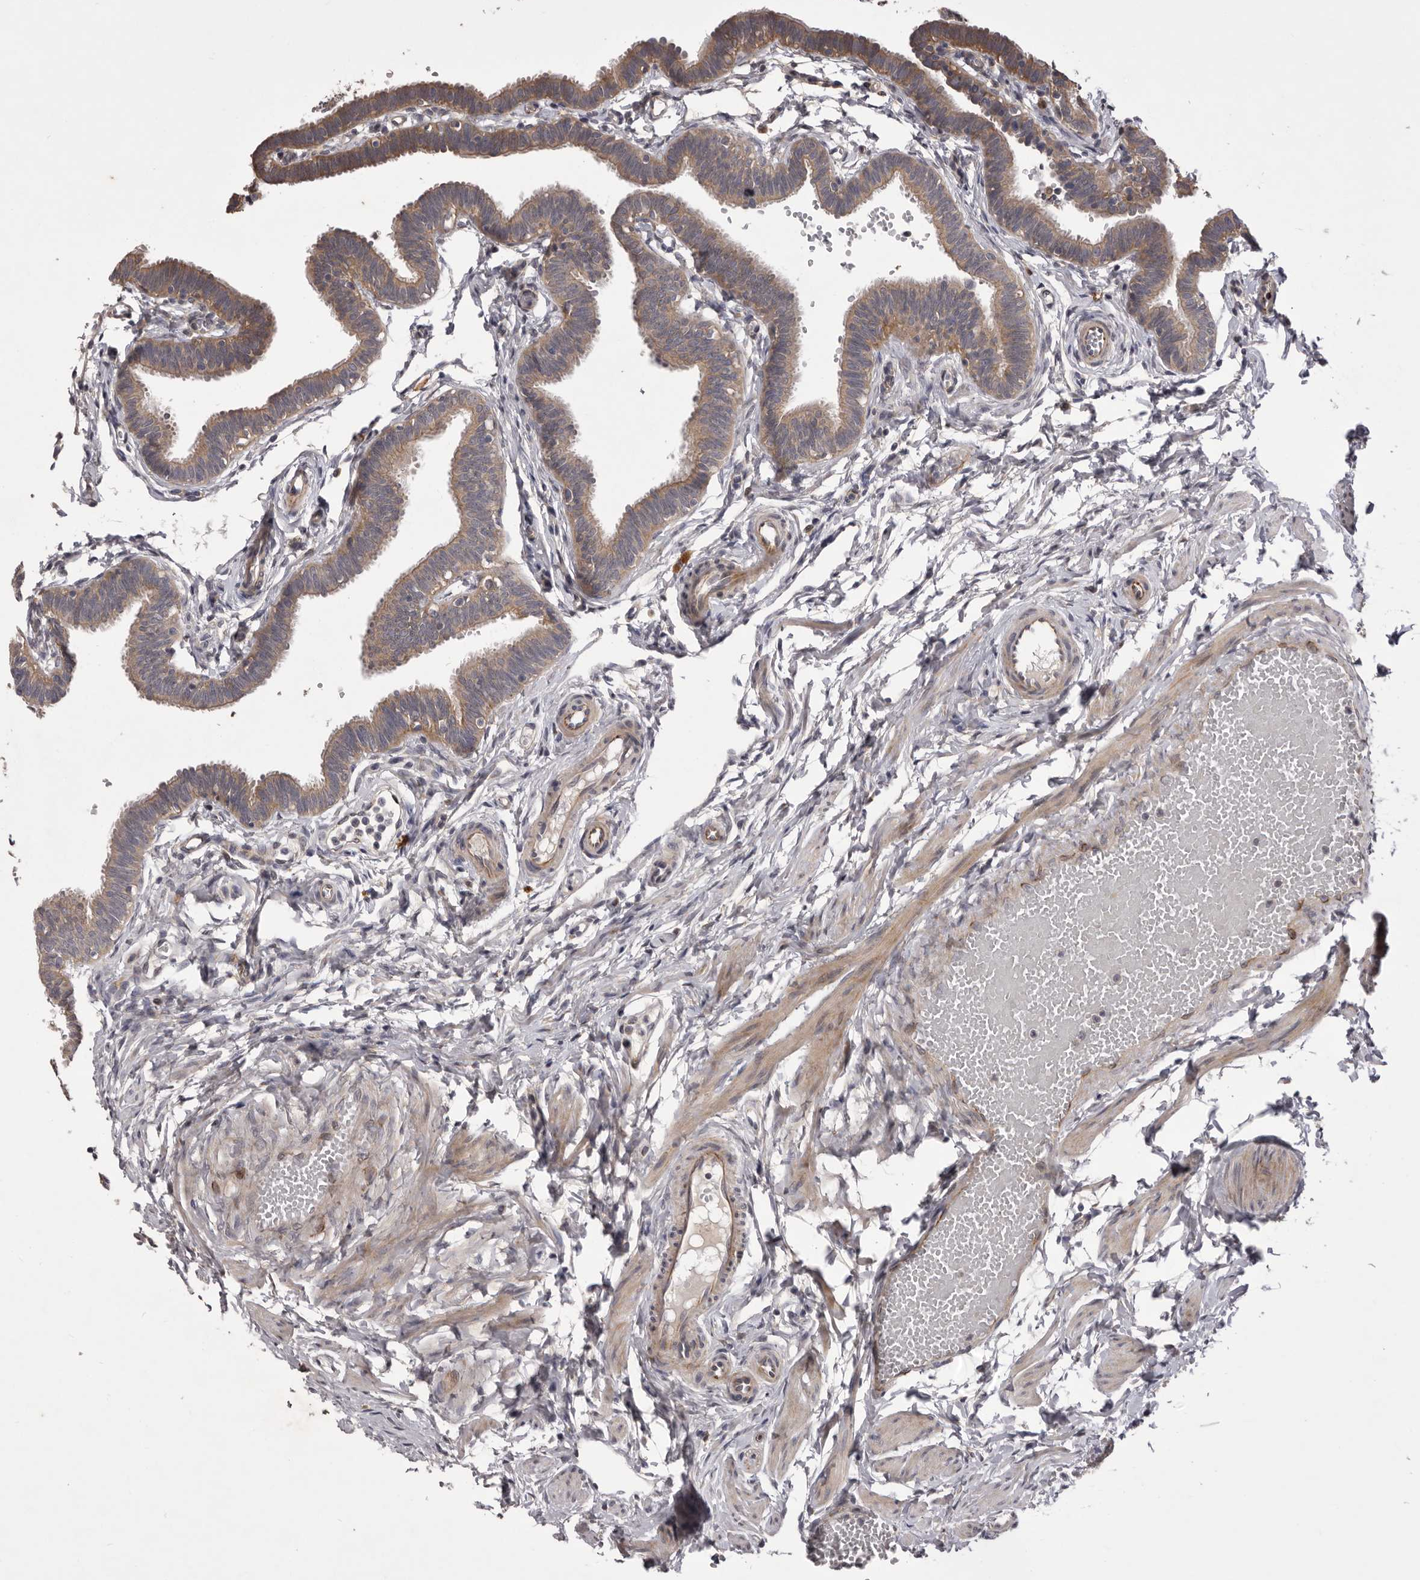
{"staining": {"intensity": "moderate", "quantity": ">75%", "location": "cytoplasmic/membranous"}, "tissue": "fallopian tube", "cell_type": "Glandular cells", "image_type": "normal", "snomed": [{"axis": "morphology", "description": "Normal tissue, NOS"}, {"axis": "topography", "description": "Fallopian tube"}, {"axis": "topography", "description": "Ovary"}], "caption": "An image showing moderate cytoplasmic/membranous positivity in approximately >75% of glandular cells in benign fallopian tube, as visualized by brown immunohistochemical staining.", "gene": "PNRC1", "patient": {"sex": "female", "age": 23}}